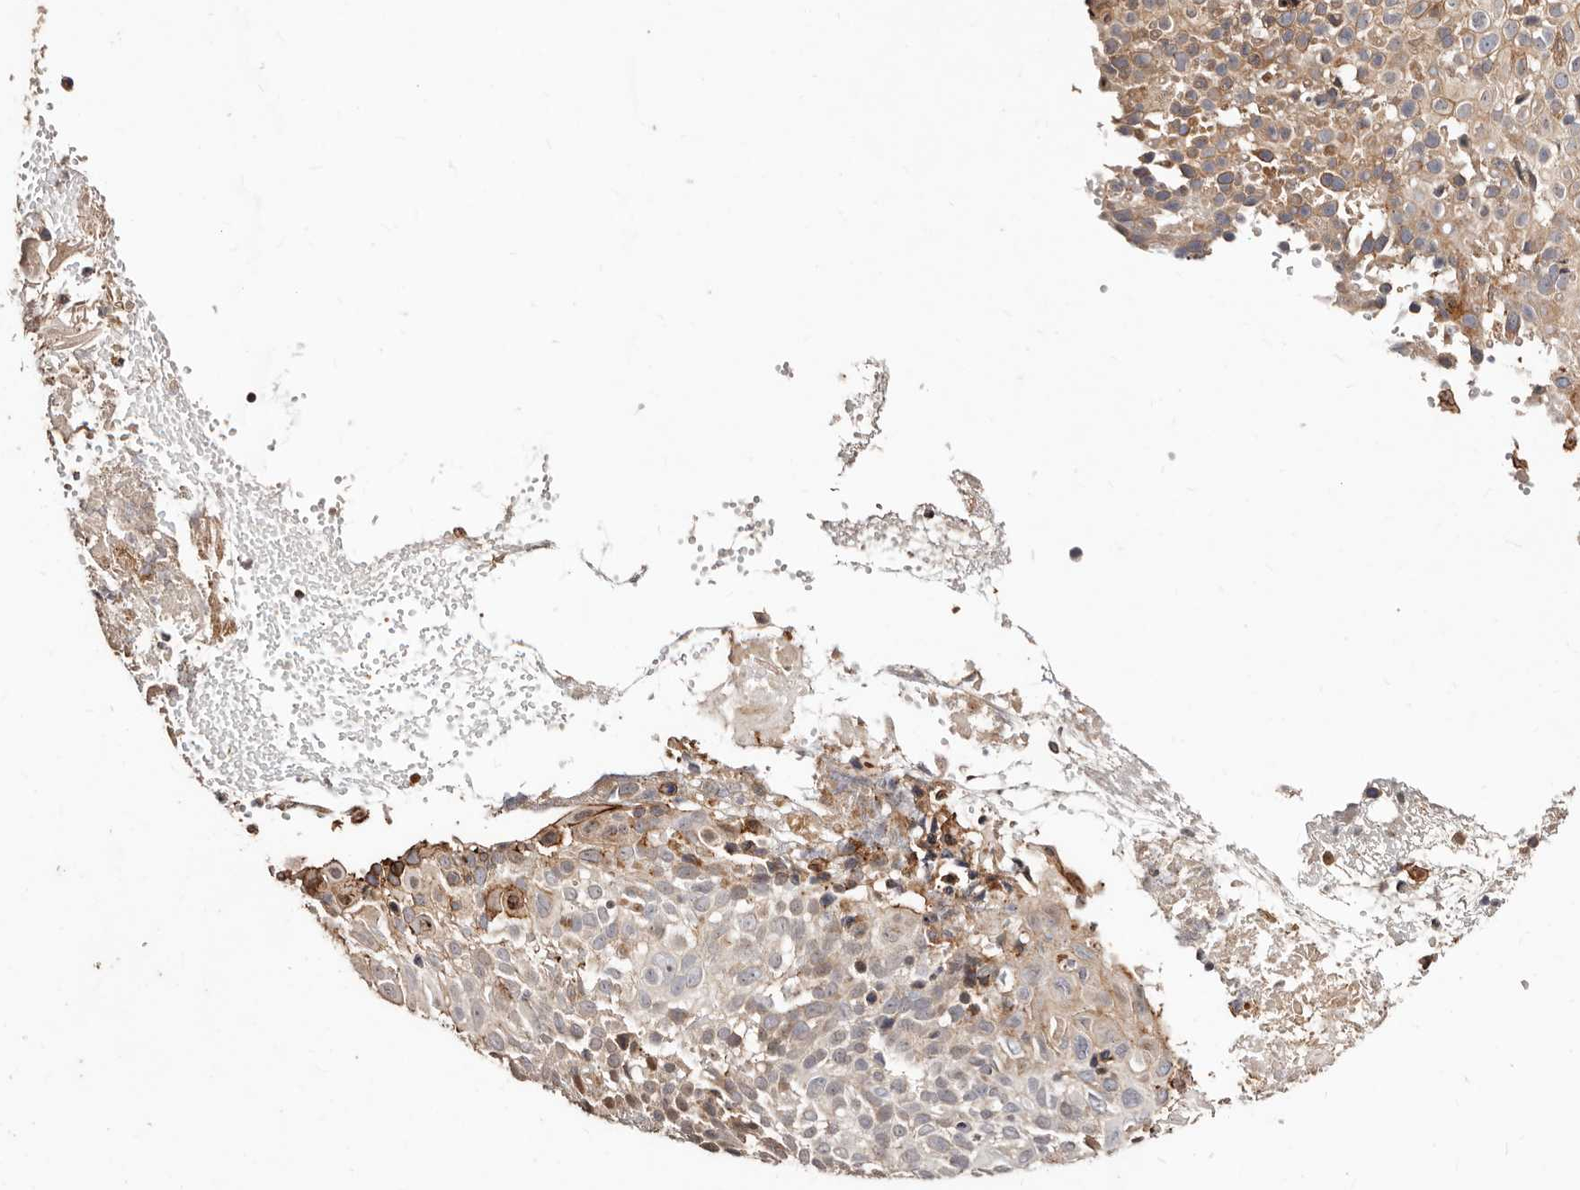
{"staining": {"intensity": "moderate", "quantity": "<25%", "location": "cytoplasmic/membranous"}, "tissue": "cervical cancer", "cell_type": "Tumor cells", "image_type": "cancer", "snomed": [{"axis": "morphology", "description": "Squamous cell carcinoma, NOS"}, {"axis": "topography", "description": "Cervix"}], "caption": "This image shows cervical cancer (squamous cell carcinoma) stained with IHC to label a protein in brown. The cytoplasmic/membranous of tumor cells show moderate positivity for the protein. Nuclei are counter-stained blue.", "gene": "APOL6", "patient": {"sex": "female", "age": 74}}